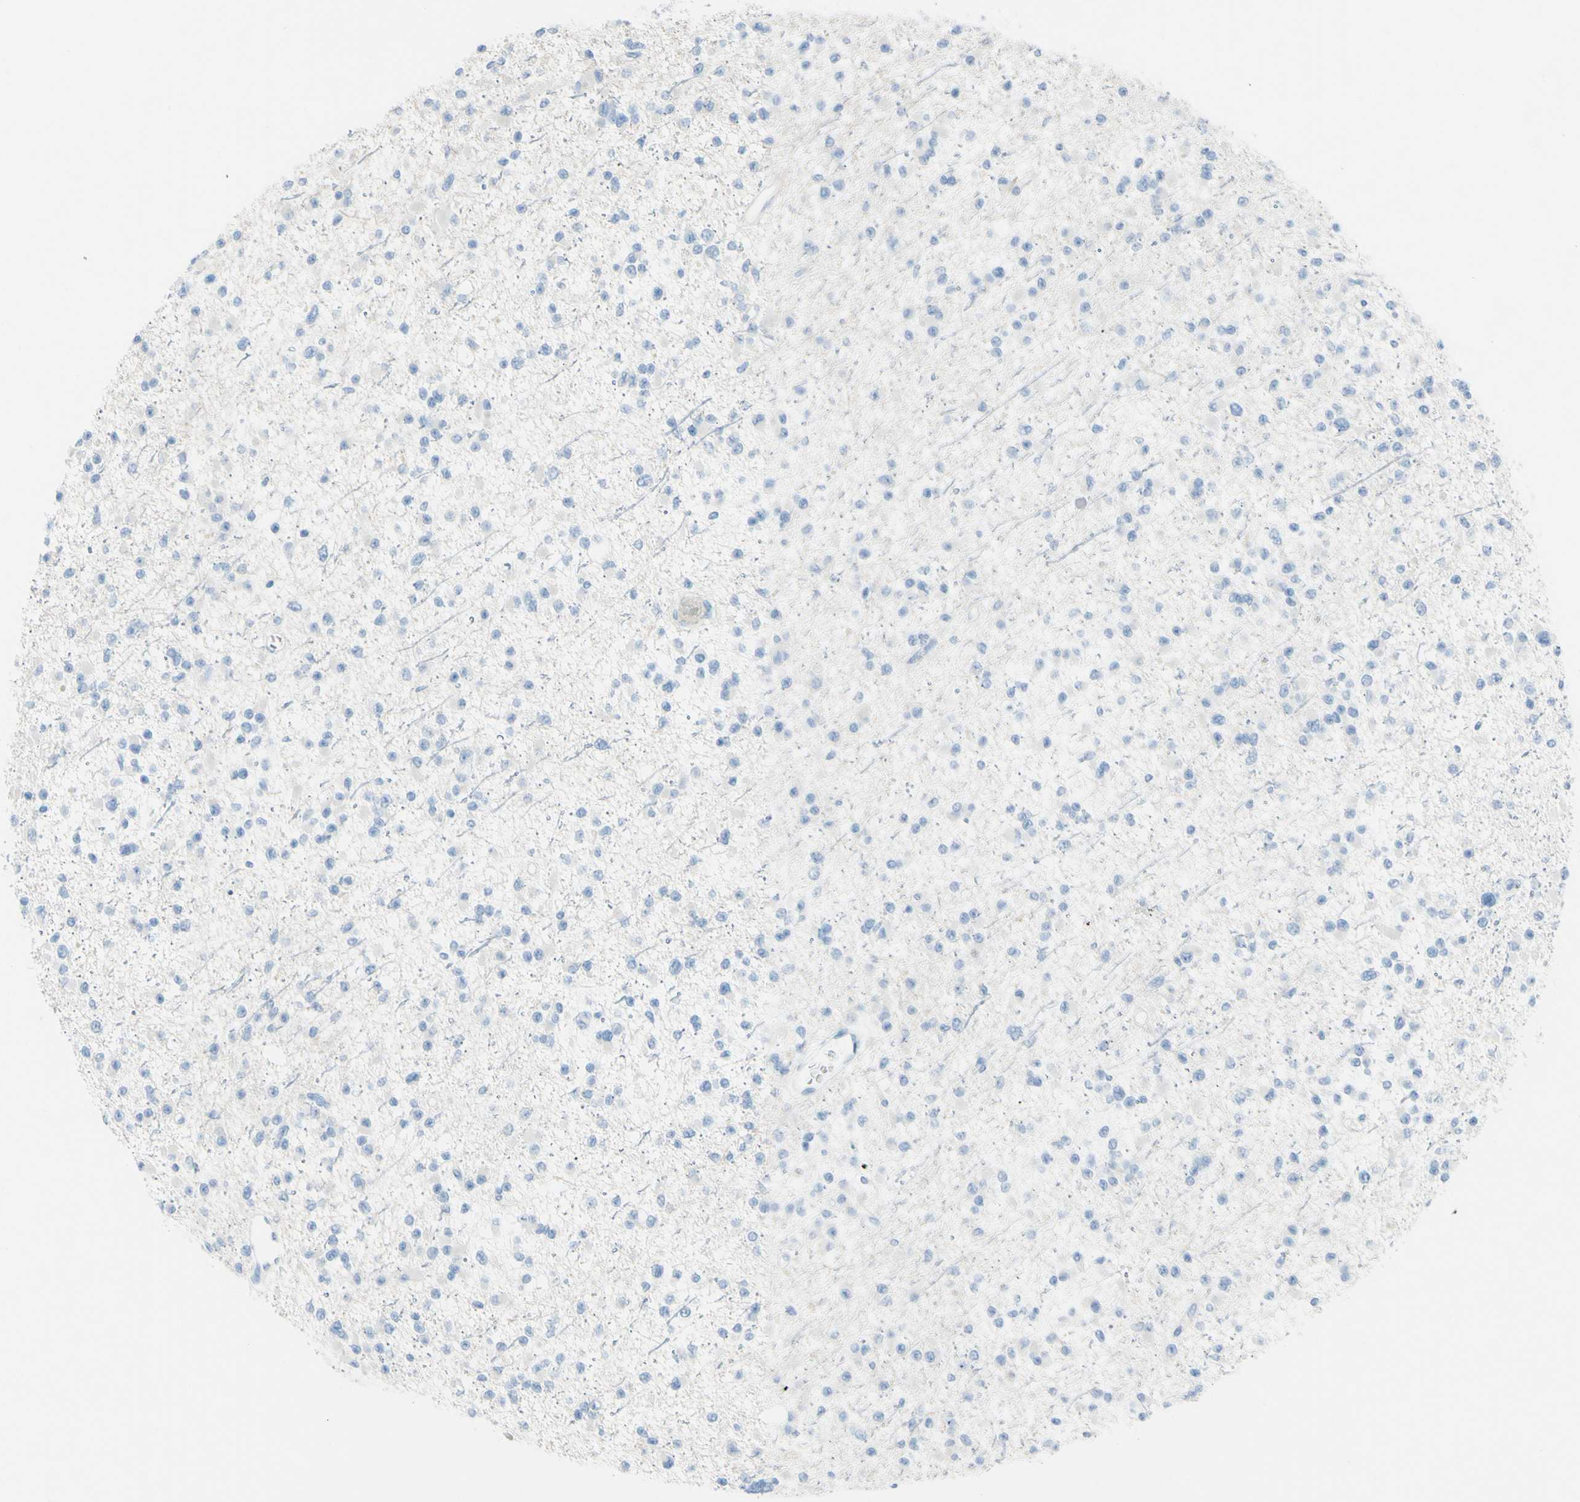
{"staining": {"intensity": "negative", "quantity": "none", "location": "none"}, "tissue": "glioma", "cell_type": "Tumor cells", "image_type": "cancer", "snomed": [{"axis": "morphology", "description": "Glioma, malignant, Low grade"}, {"axis": "topography", "description": "Brain"}], "caption": "Immunohistochemistry (IHC) of human glioma demonstrates no staining in tumor cells.", "gene": "TFPI2", "patient": {"sex": "female", "age": 22}}